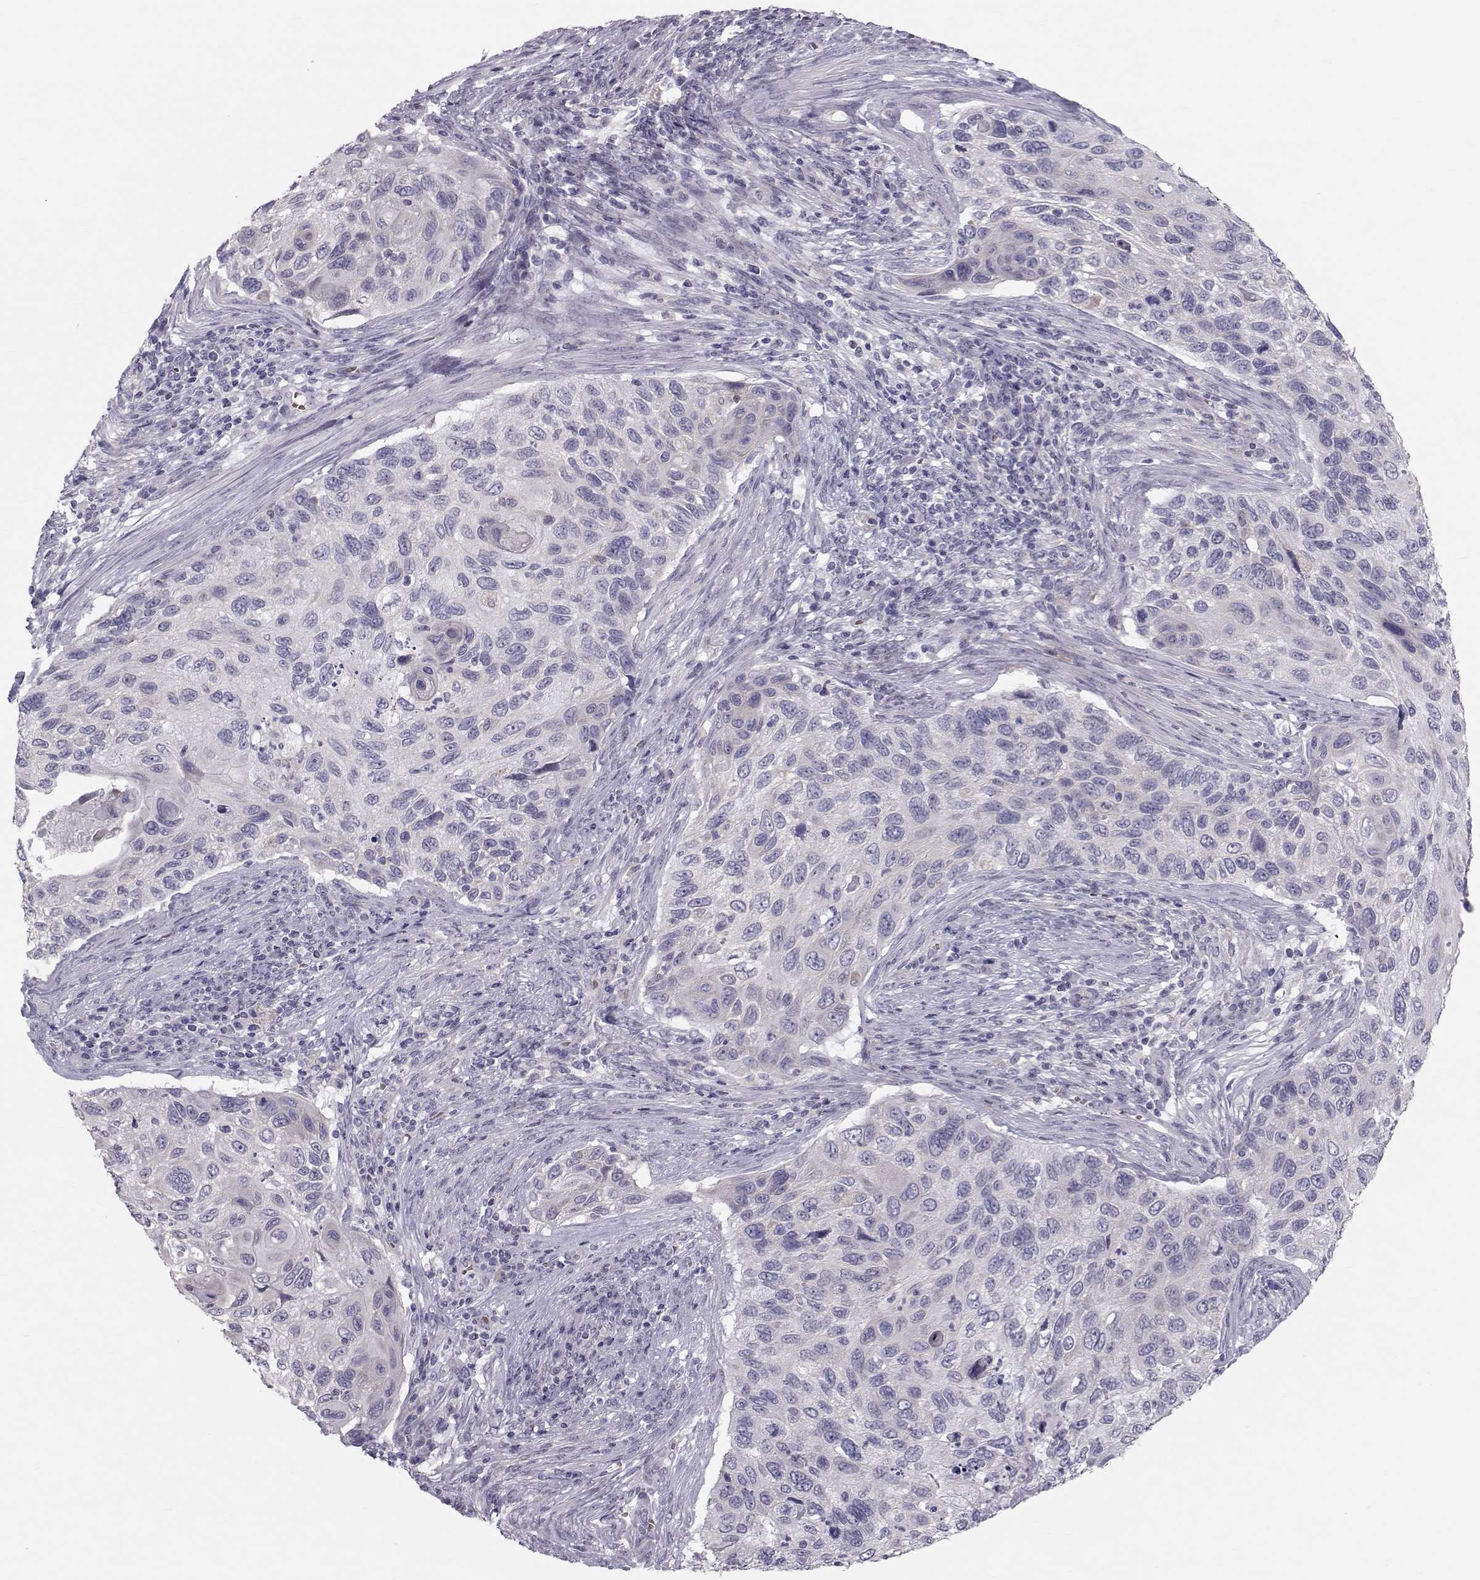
{"staining": {"intensity": "negative", "quantity": "none", "location": "none"}, "tissue": "cervical cancer", "cell_type": "Tumor cells", "image_type": "cancer", "snomed": [{"axis": "morphology", "description": "Squamous cell carcinoma, NOS"}, {"axis": "topography", "description": "Cervix"}], "caption": "A histopathology image of human cervical cancer is negative for staining in tumor cells.", "gene": "GARIN3", "patient": {"sex": "female", "age": 70}}